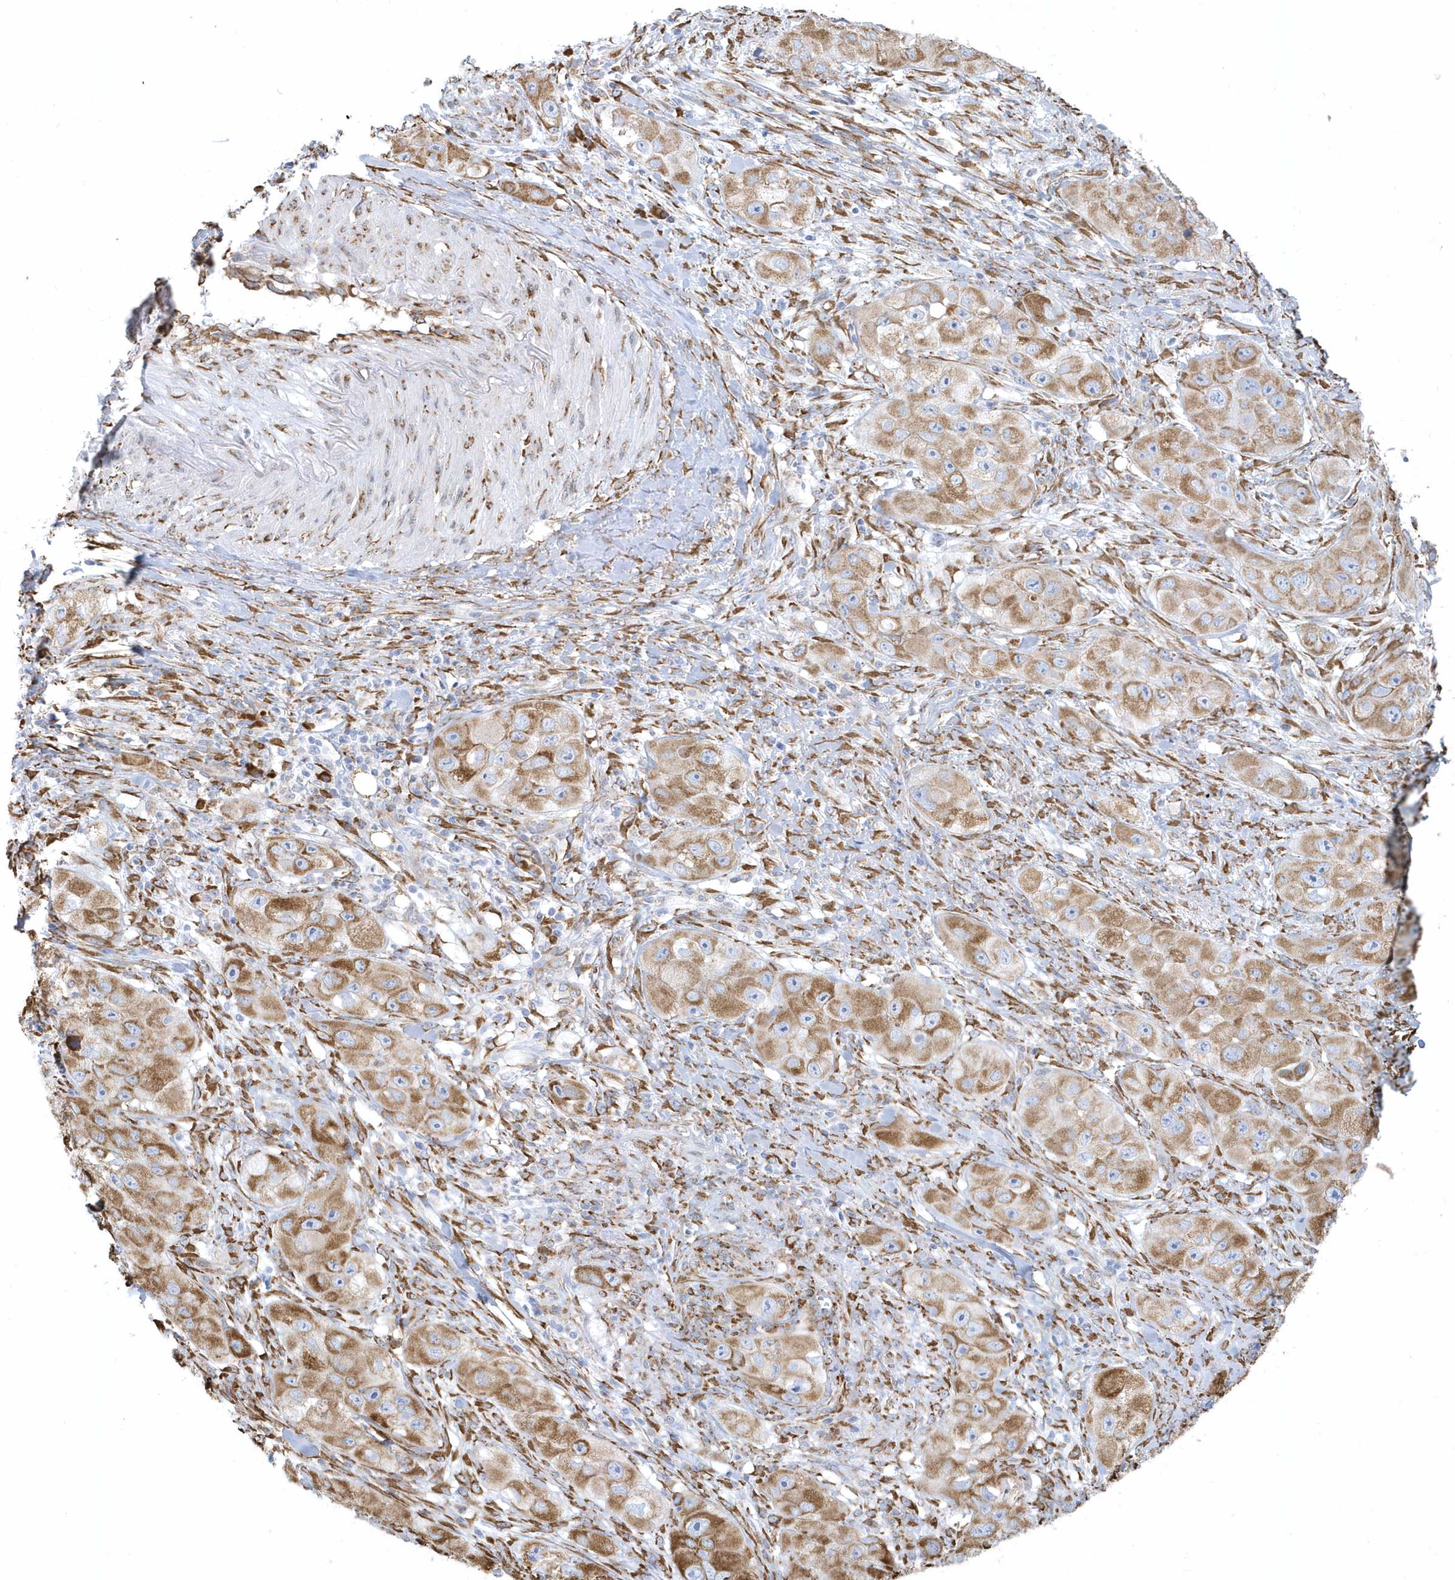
{"staining": {"intensity": "moderate", "quantity": ">75%", "location": "cytoplasmic/membranous"}, "tissue": "skin cancer", "cell_type": "Tumor cells", "image_type": "cancer", "snomed": [{"axis": "morphology", "description": "Squamous cell carcinoma, NOS"}, {"axis": "topography", "description": "Skin"}, {"axis": "topography", "description": "Subcutis"}], "caption": "Immunohistochemical staining of human skin squamous cell carcinoma demonstrates medium levels of moderate cytoplasmic/membranous protein staining in about >75% of tumor cells.", "gene": "DCAF1", "patient": {"sex": "male", "age": 73}}